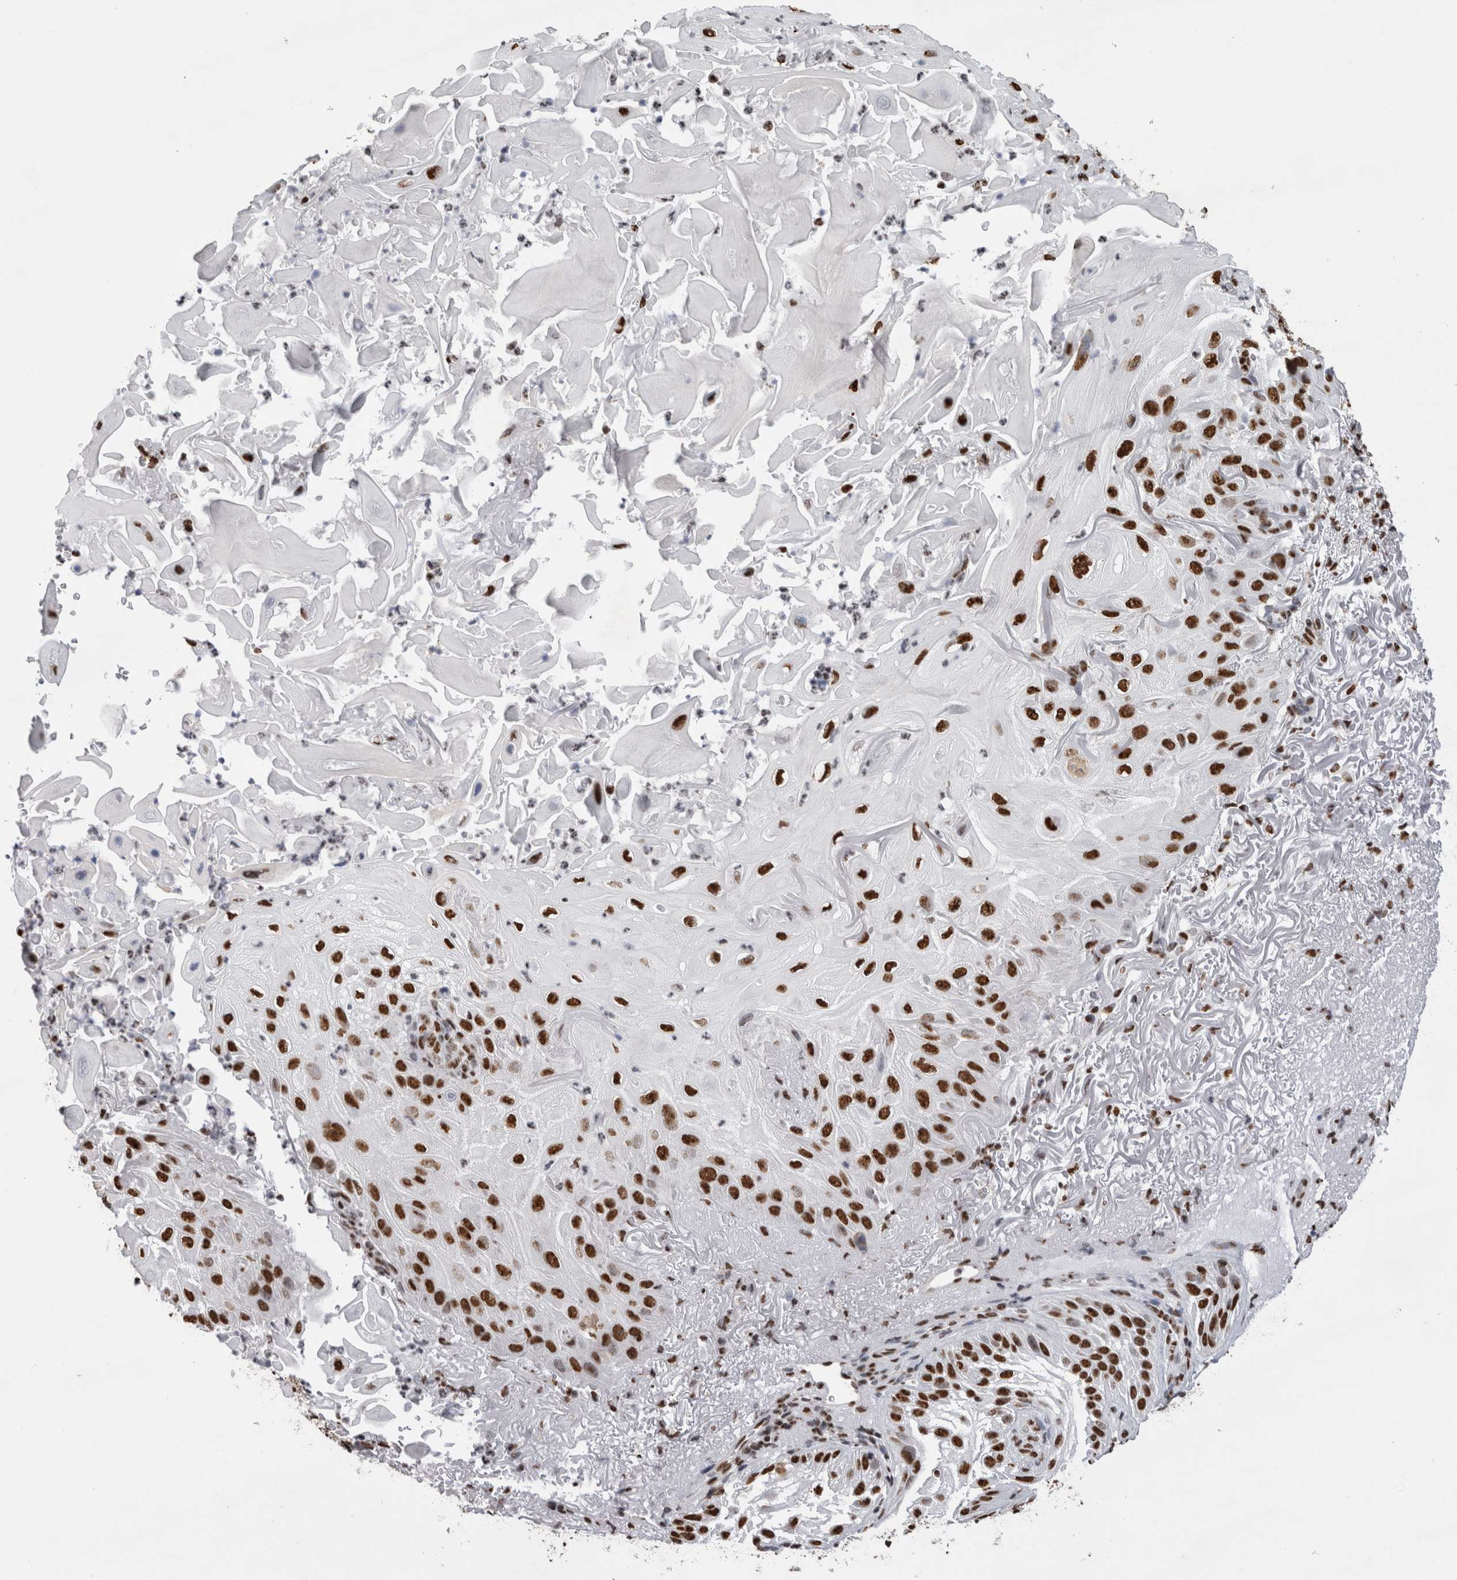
{"staining": {"intensity": "strong", "quantity": ">75%", "location": "nuclear"}, "tissue": "skin cancer", "cell_type": "Tumor cells", "image_type": "cancer", "snomed": [{"axis": "morphology", "description": "Squamous cell carcinoma, NOS"}, {"axis": "topography", "description": "Skin"}], "caption": "An IHC photomicrograph of neoplastic tissue is shown. Protein staining in brown highlights strong nuclear positivity in skin cancer (squamous cell carcinoma) within tumor cells.", "gene": "ALPK3", "patient": {"sex": "female", "age": 77}}